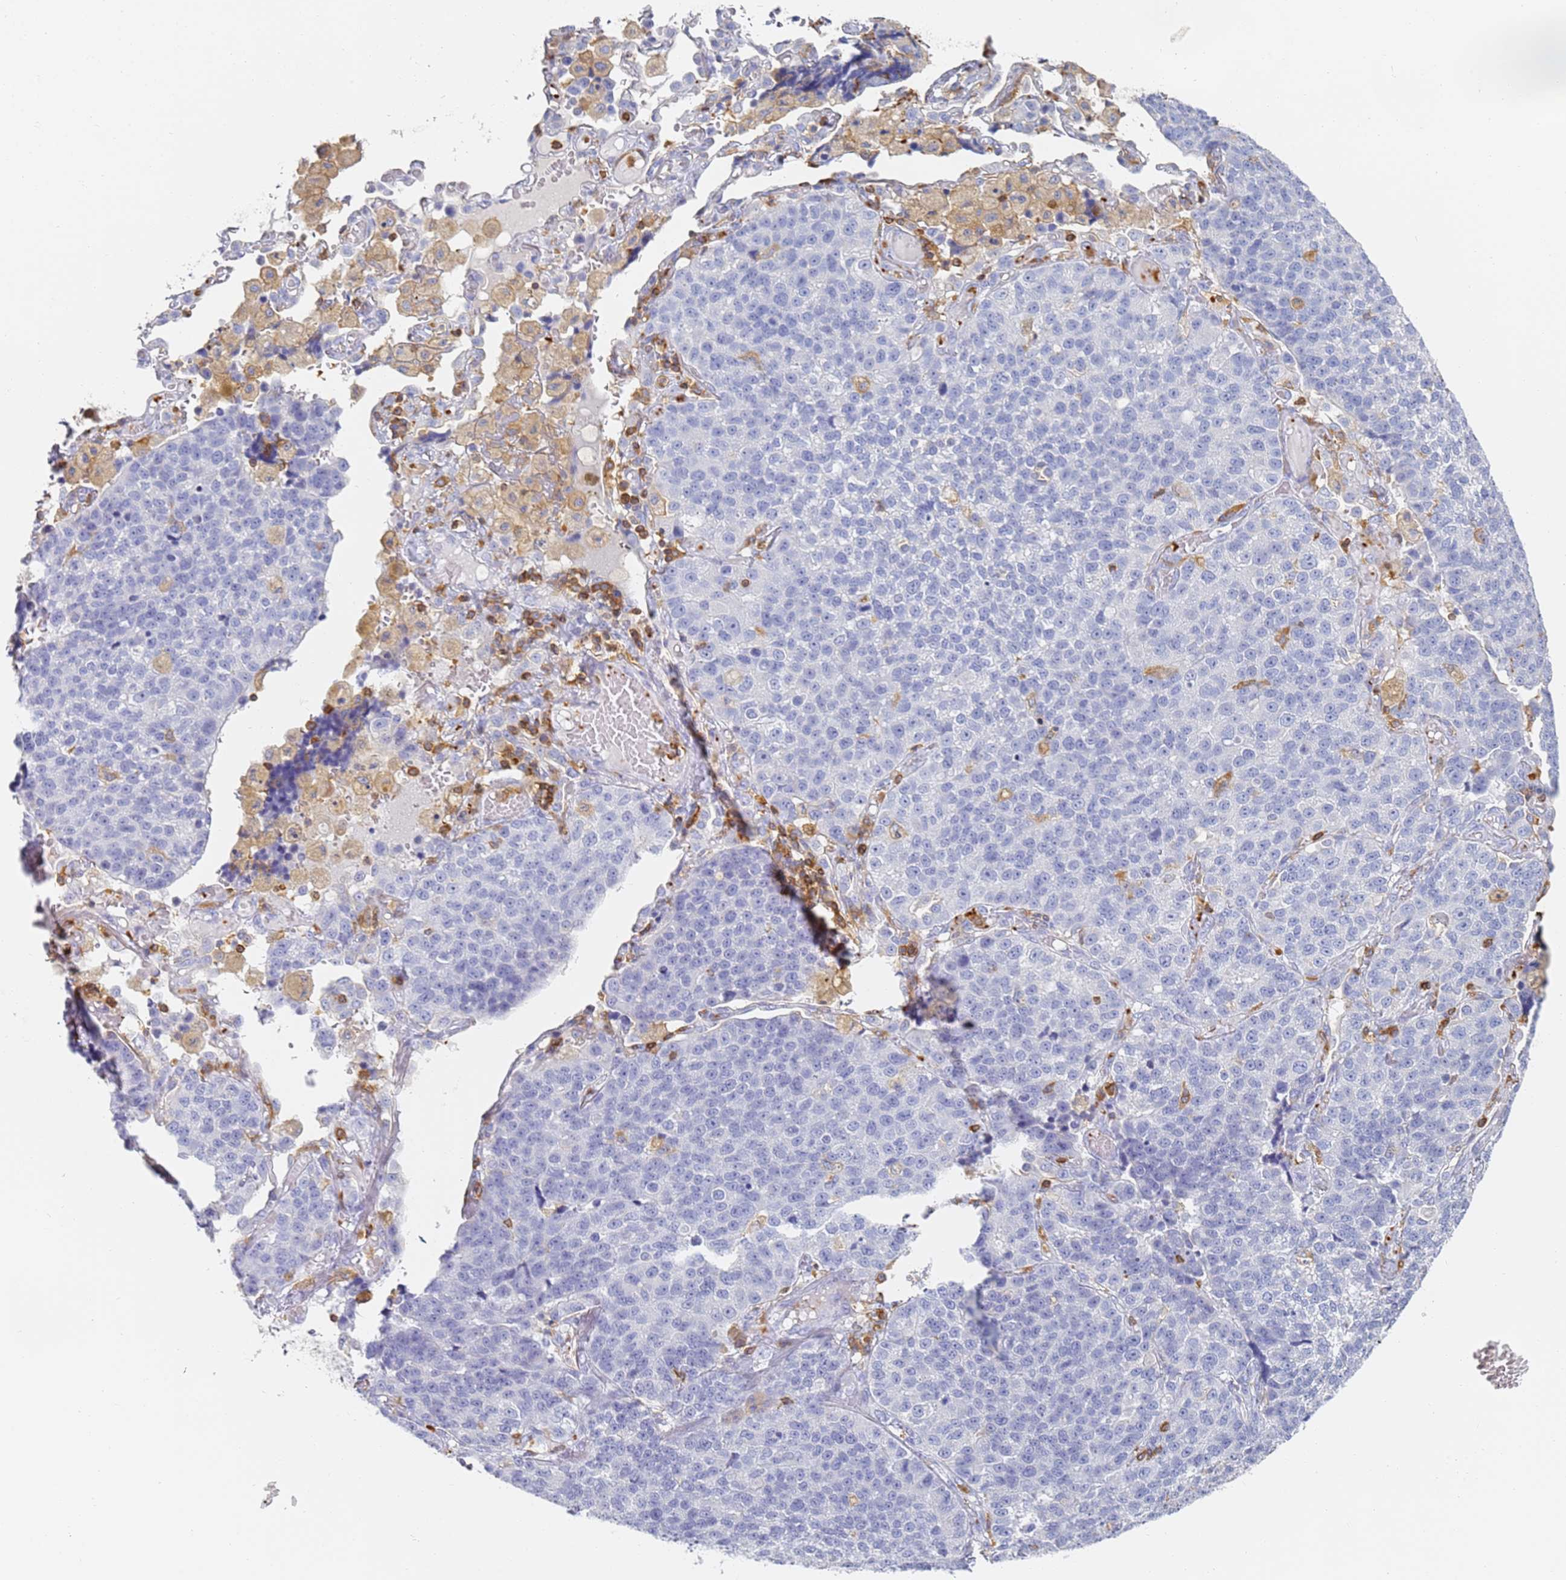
{"staining": {"intensity": "negative", "quantity": "none", "location": "none"}, "tissue": "lung cancer", "cell_type": "Tumor cells", "image_type": "cancer", "snomed": [{"axis": "morphology", "description": "Adenocarcinoma, NOS"}, {"axis": "topography", "description": "Lung"}], "caption": "This is a histopathology image of IHC staining of lung adenocarcinoma, which shows no expression in tumor cells.", "gene": "BIN2", "patient": {"sex": "male", "age": 49}}